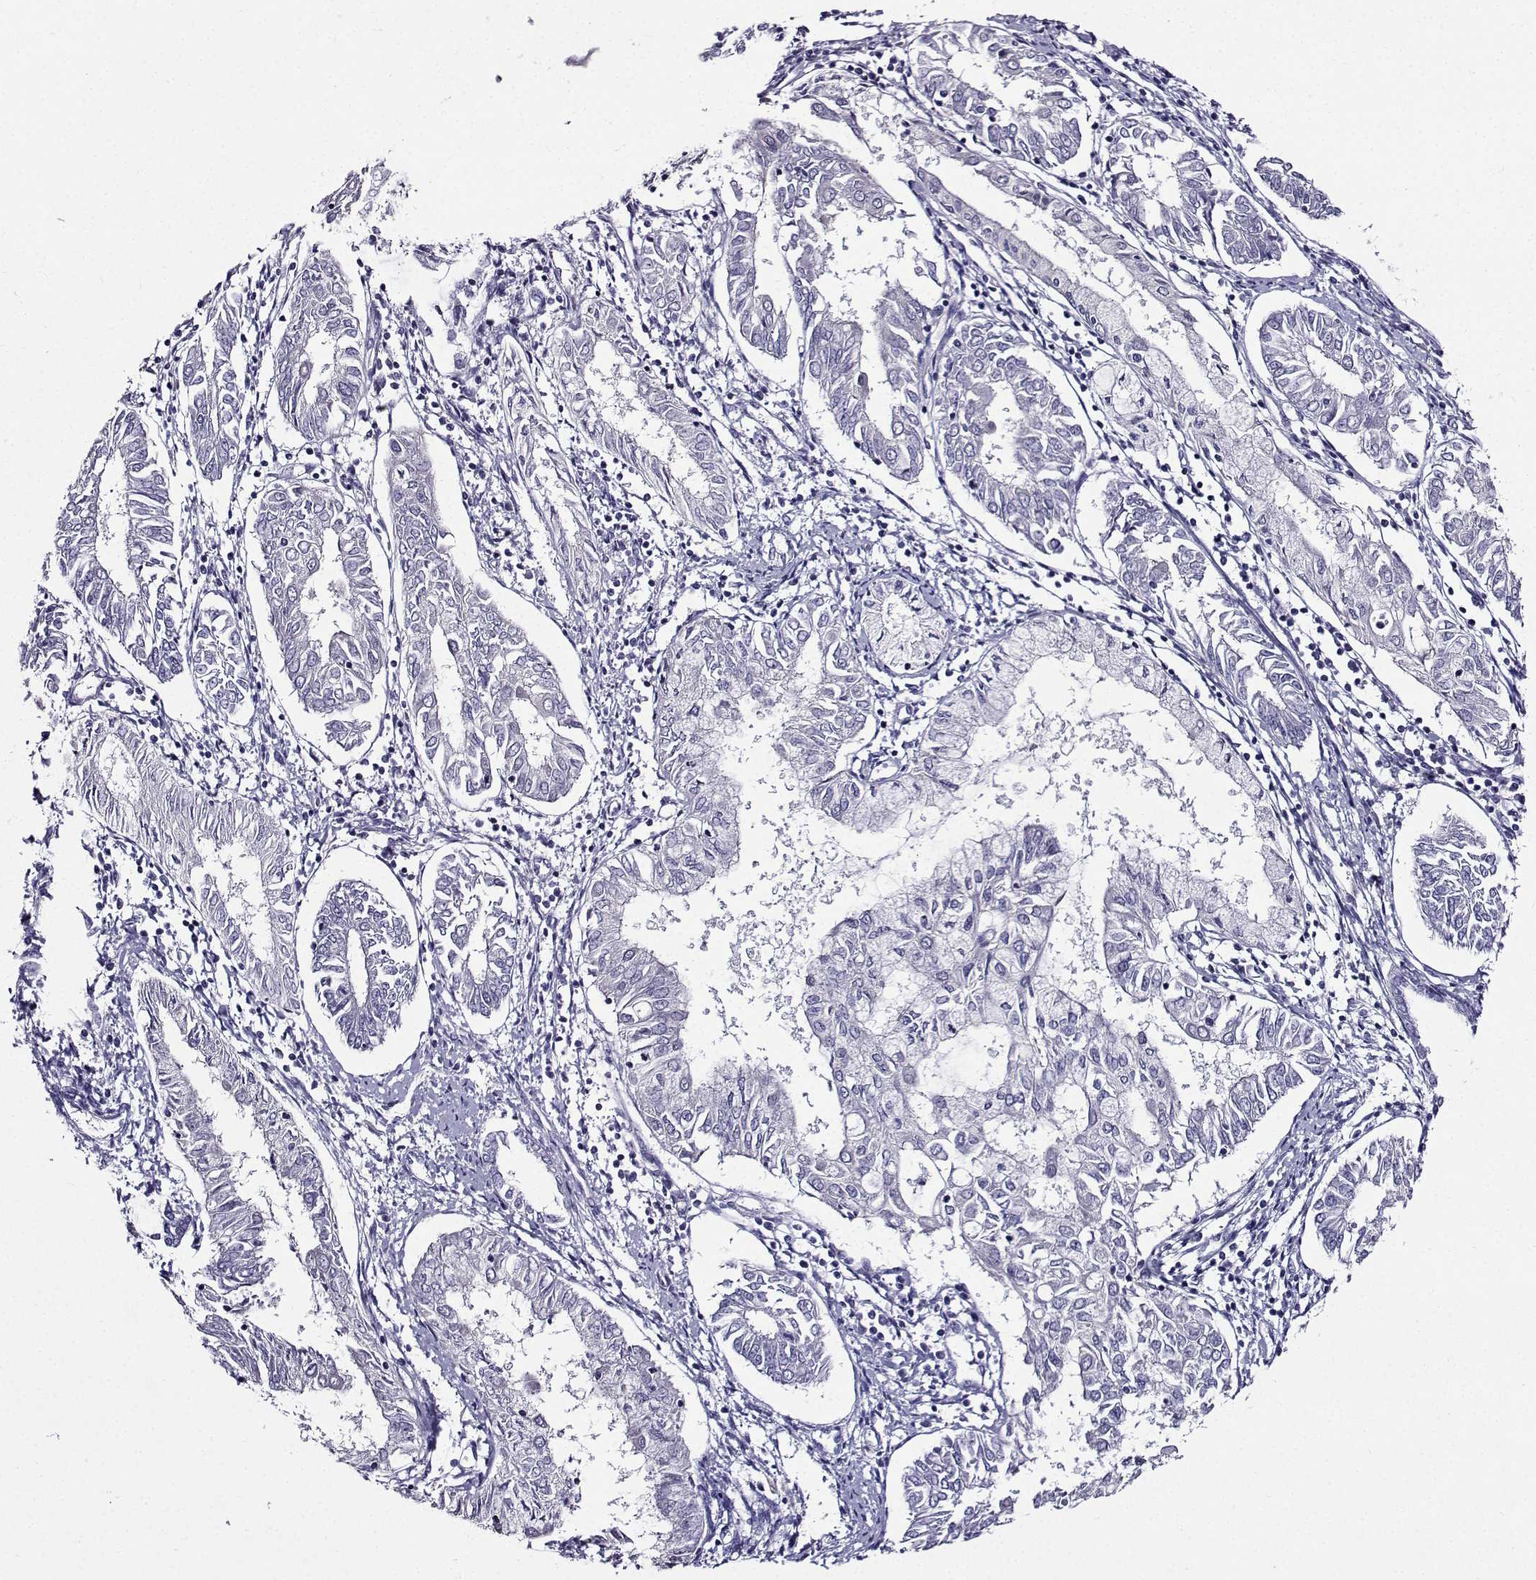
{"staining": {"intensity": "negative", "quantity": "none", "location": "none"}, "tissue": "endometrial cancer", "cell_type": "Tumor cells", "image_type": "cancer", "snomed": [{"axis": "morphology", "description": "Adenocarcinoma, NOS"}, {"axis": "topography", "description": "Endometrium"}], "caption": "The image displays no staining of tumor cells in endometrial adenocarcinoma. (Brightfield microscopy of DAB IHC at high magnification).", "gene": "TMEM266", "patient": {"sex": "female", "age": 68}}